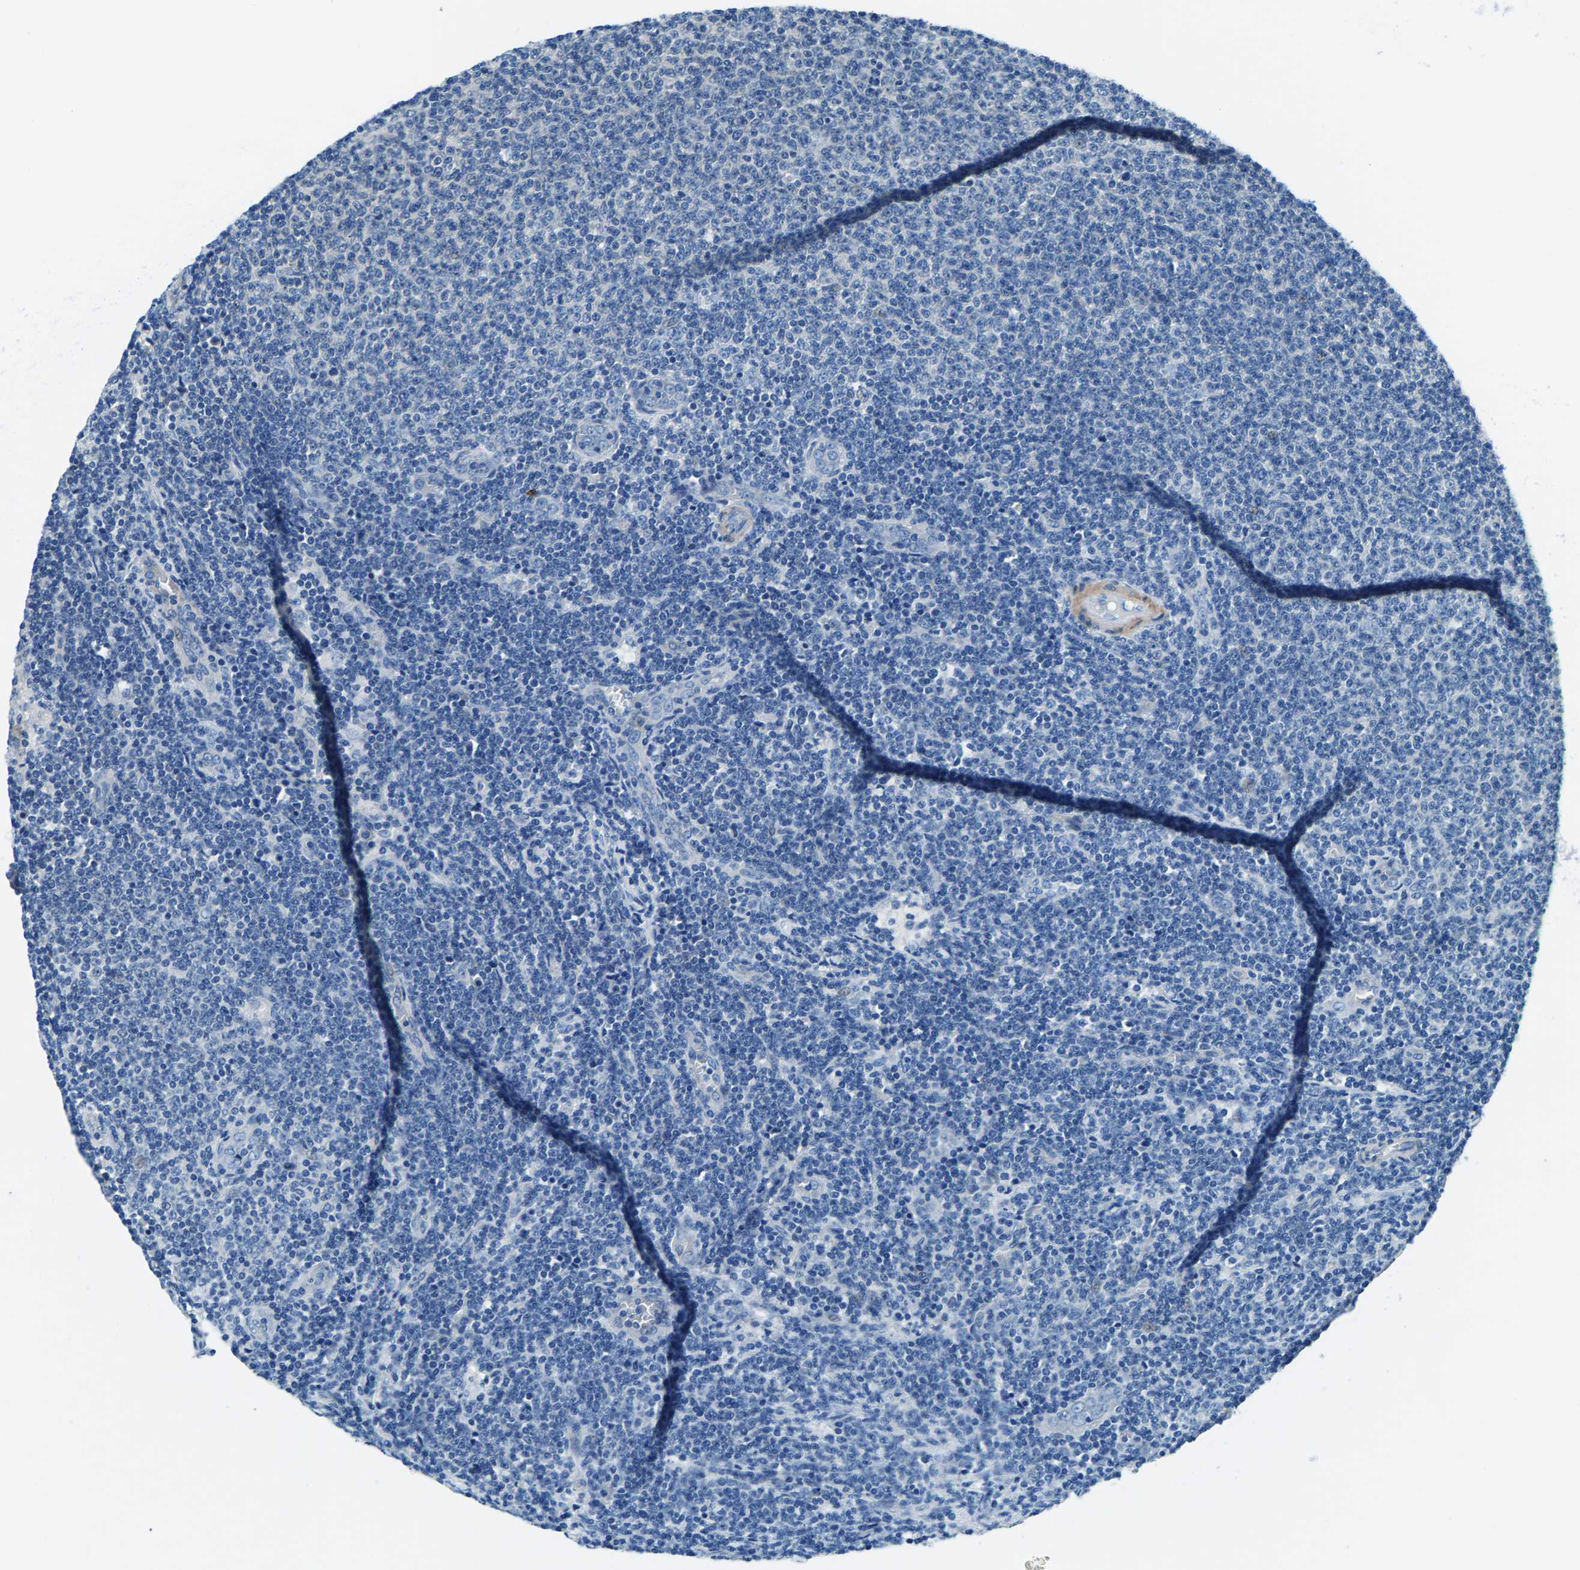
{"staining": {"intensity": "negative", "quantity": "none", "location": "none"}, "tissue": "lymphoma", "cell_type": "Tumor cells", "image_type": "cancer", "snomed": [{"axis": "morphology", "description": "Malignant lymphoma, non-Hodgkin's type, Low grade"}, {"axis": "topography", "description": "Lymph node"}], "caption": "The image exhibits no staining of tumor cells in malignant lymphoma, non-Hodgkin's type (low-grade).", "gene": "CDRT4", "patient": {"sex": "male", "age": 66}}